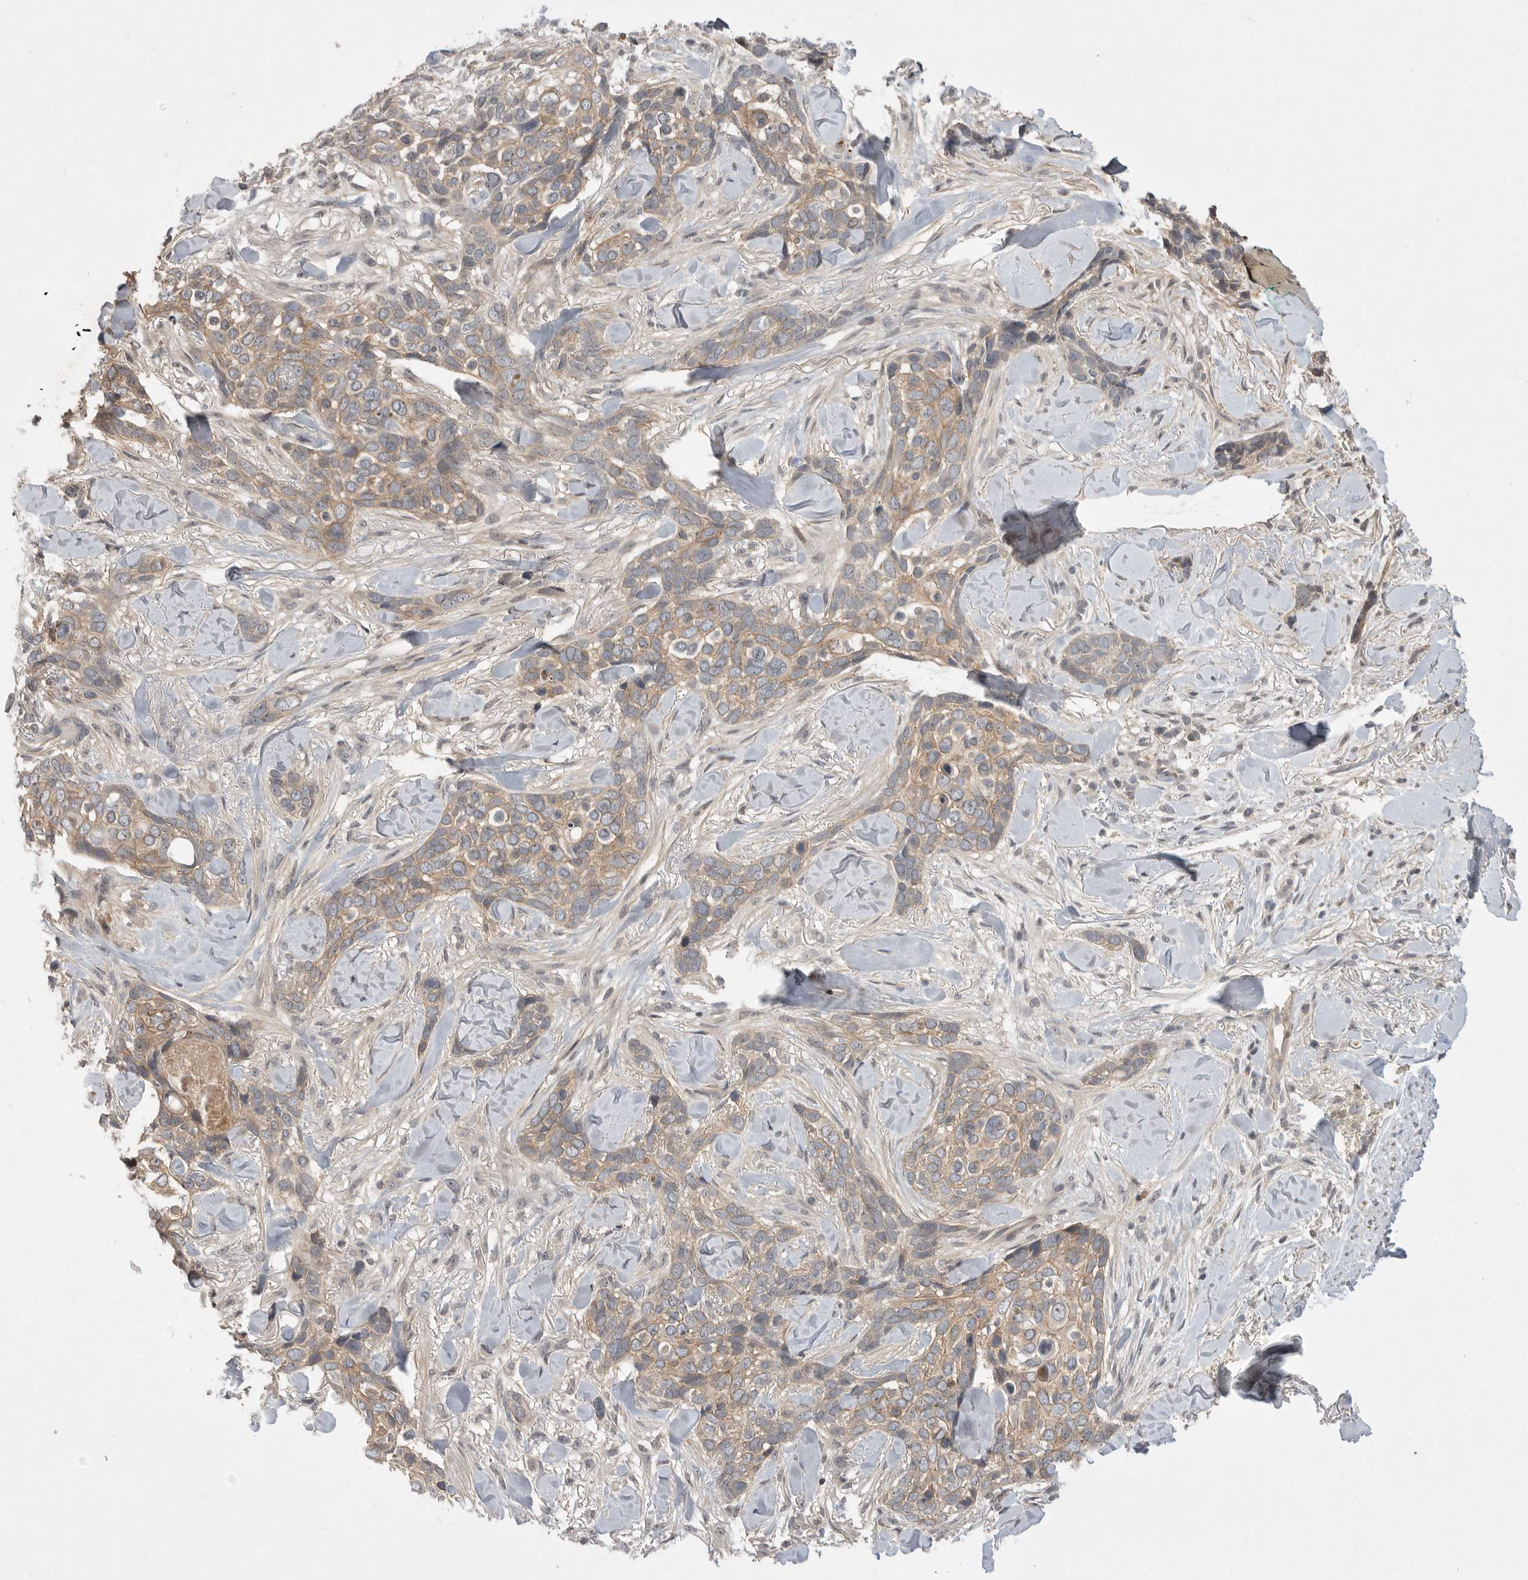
{"staining": {"intensity": "weak", "quantity": ">75%", "location": "cytoplasmic/membranous"}, "tissue": "skin cancer", "cell_type": "Tumor cells", "image_type": "cancer", "snomed": [{"axis": "morphology", "description": "Basal cell carcinoma"}, {"axis": "topography", "description": "Skin"}], "caption": "This is a micrograph of IHC staining of basal cell carcinoma (skin), which shows weak positivity in the cytoplasmic/membranous of tumor cells.", "gene": "UBE3D", "patient": {"sex": "female", "age": 82}}